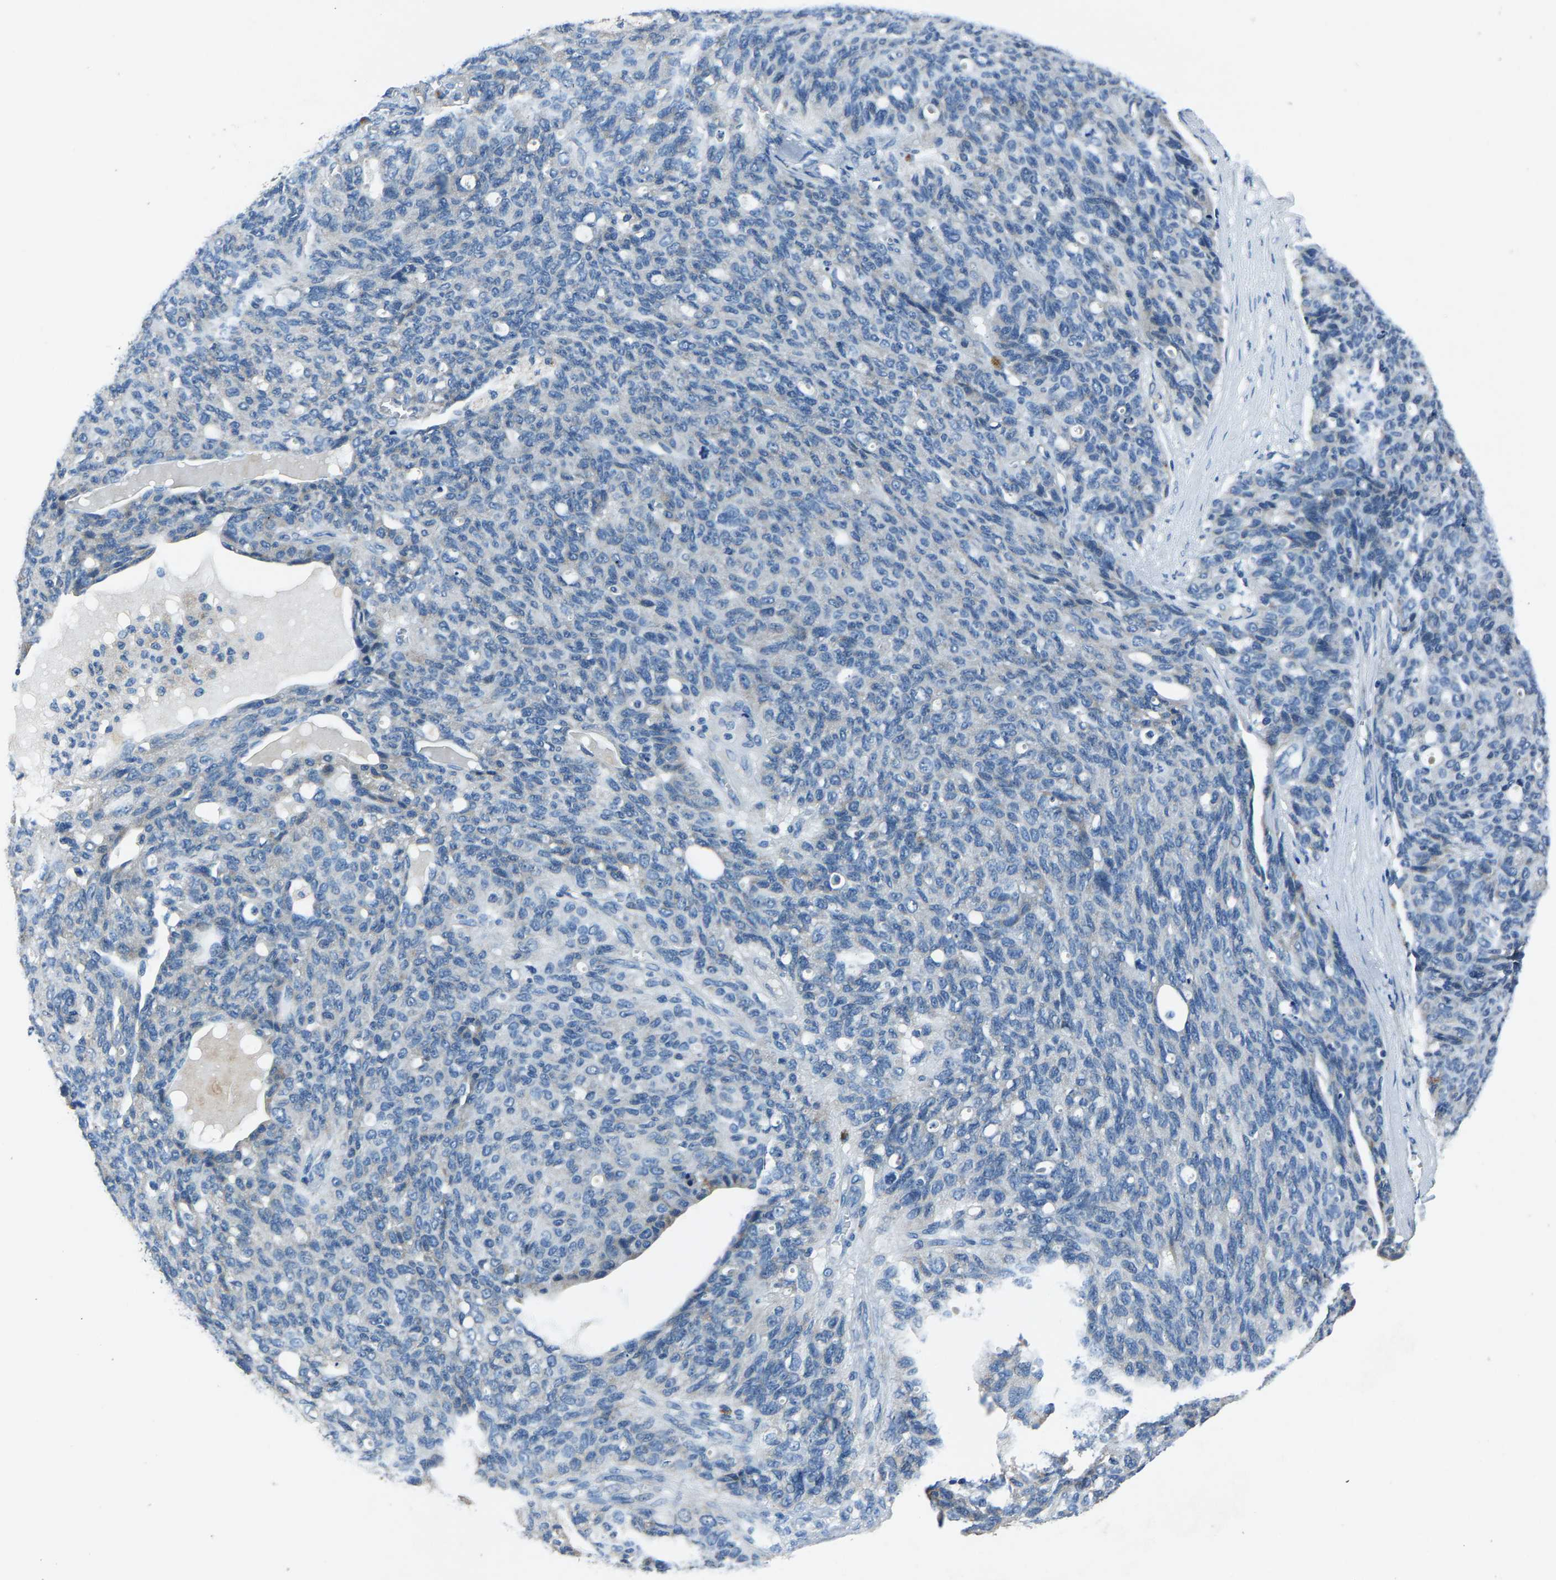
{"staining": {"intensity": "negative", "quantity": "none", "location": "none"}, "tissue": "ovarian cancer", "cell_type": "Tumor cells", "image_type": "cancer", "snomed": [{"axis": "morphology", "description": "Carcinoma, endometroid"}, {"axis": "topography", "description": "Ovary"}], "caption": "High power microscopy photomicrograph of an immunohistochemistry (IHC) micrograph of ovarian endometroid carcinoma, revealing no significant staining in tumor cells.", "gene": "ADAM2", "patient": {"sex": "female", "age": 60}}